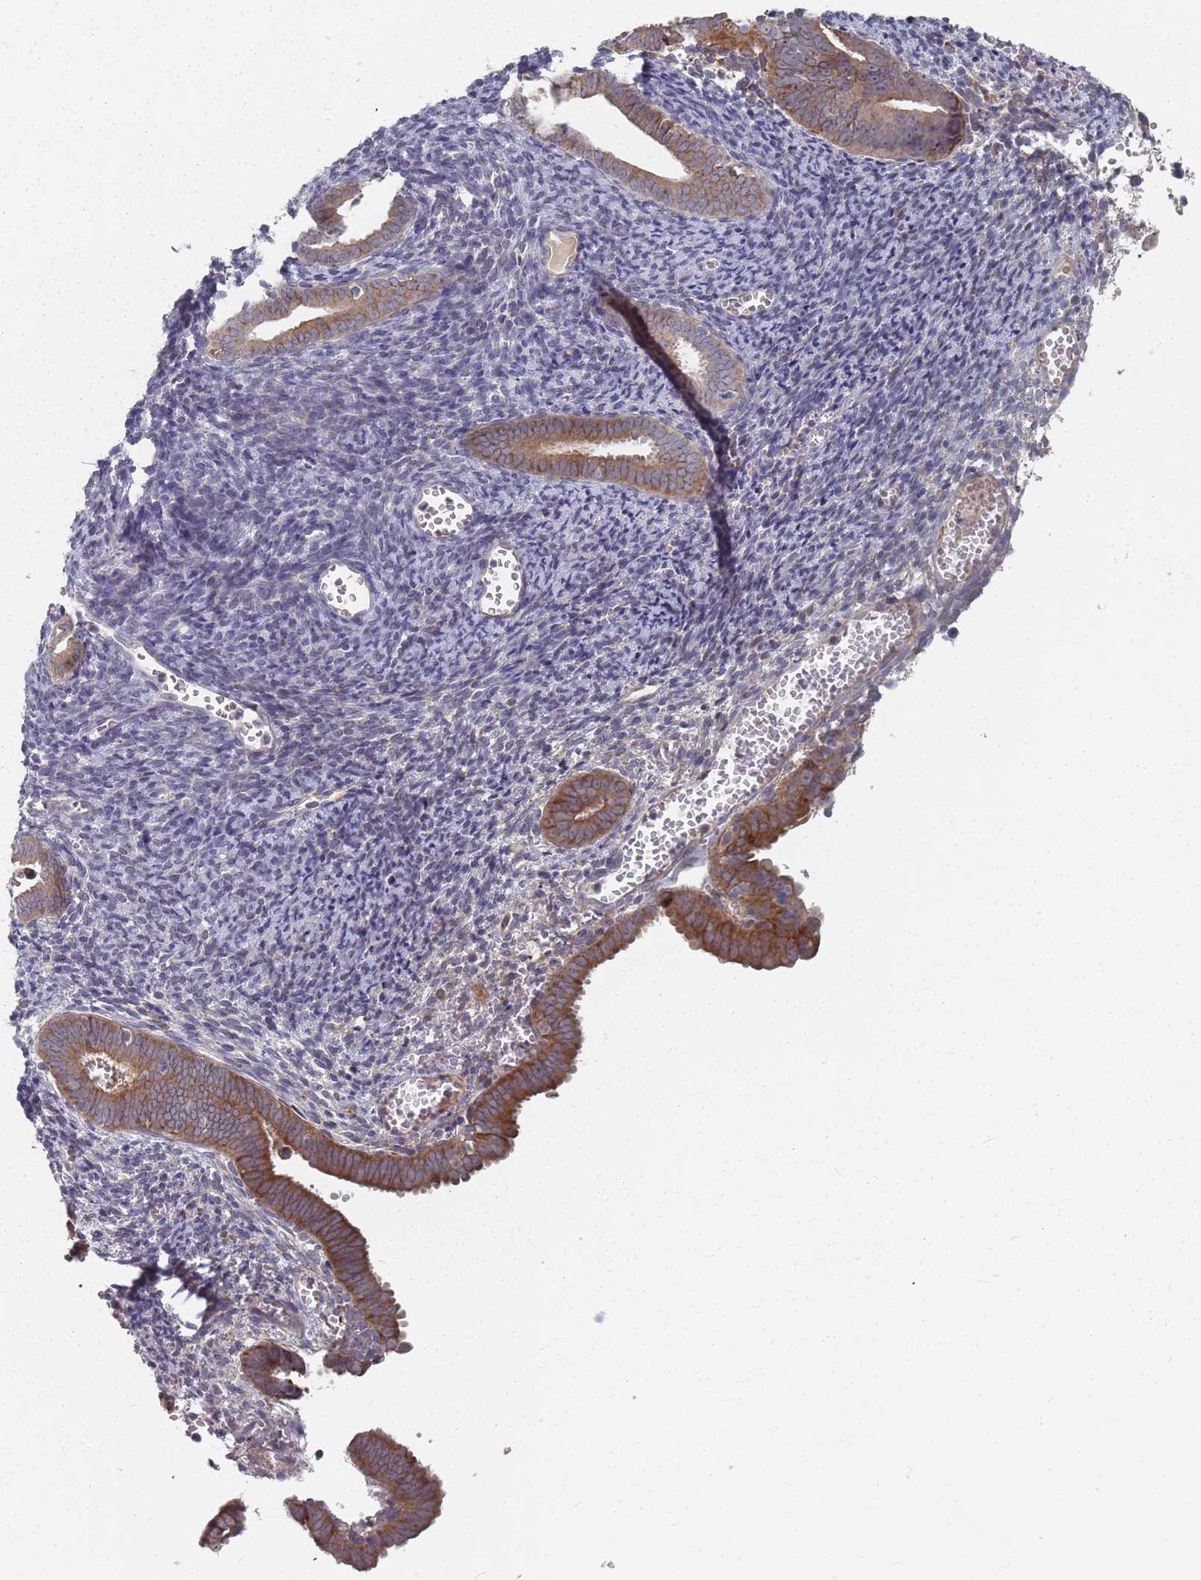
{"staining": {"intensity": "moderate", "quantity": ">75%", "location": "cytoplasmic/membranous"}, "tissue": "endometrial cancer", "cell_type": "Tumor cells", "image_type": "cancer", "snomed": [{"axis": "morphology", "description": "Adenocarcinoma, NOS"}, {"axis": "topography", "description": "Endometrium"}], "caption": "Immunohistochemistry (IHC) photomicrograph of human adenocarcinoma (endometrial) stained for a protein (brown), which shows medium levels of moderate cytoplasmic/membranous expression in about >75% of tumor cells.", "gene": "ADAL", "patient": {"sex": "female", "age": 75}}